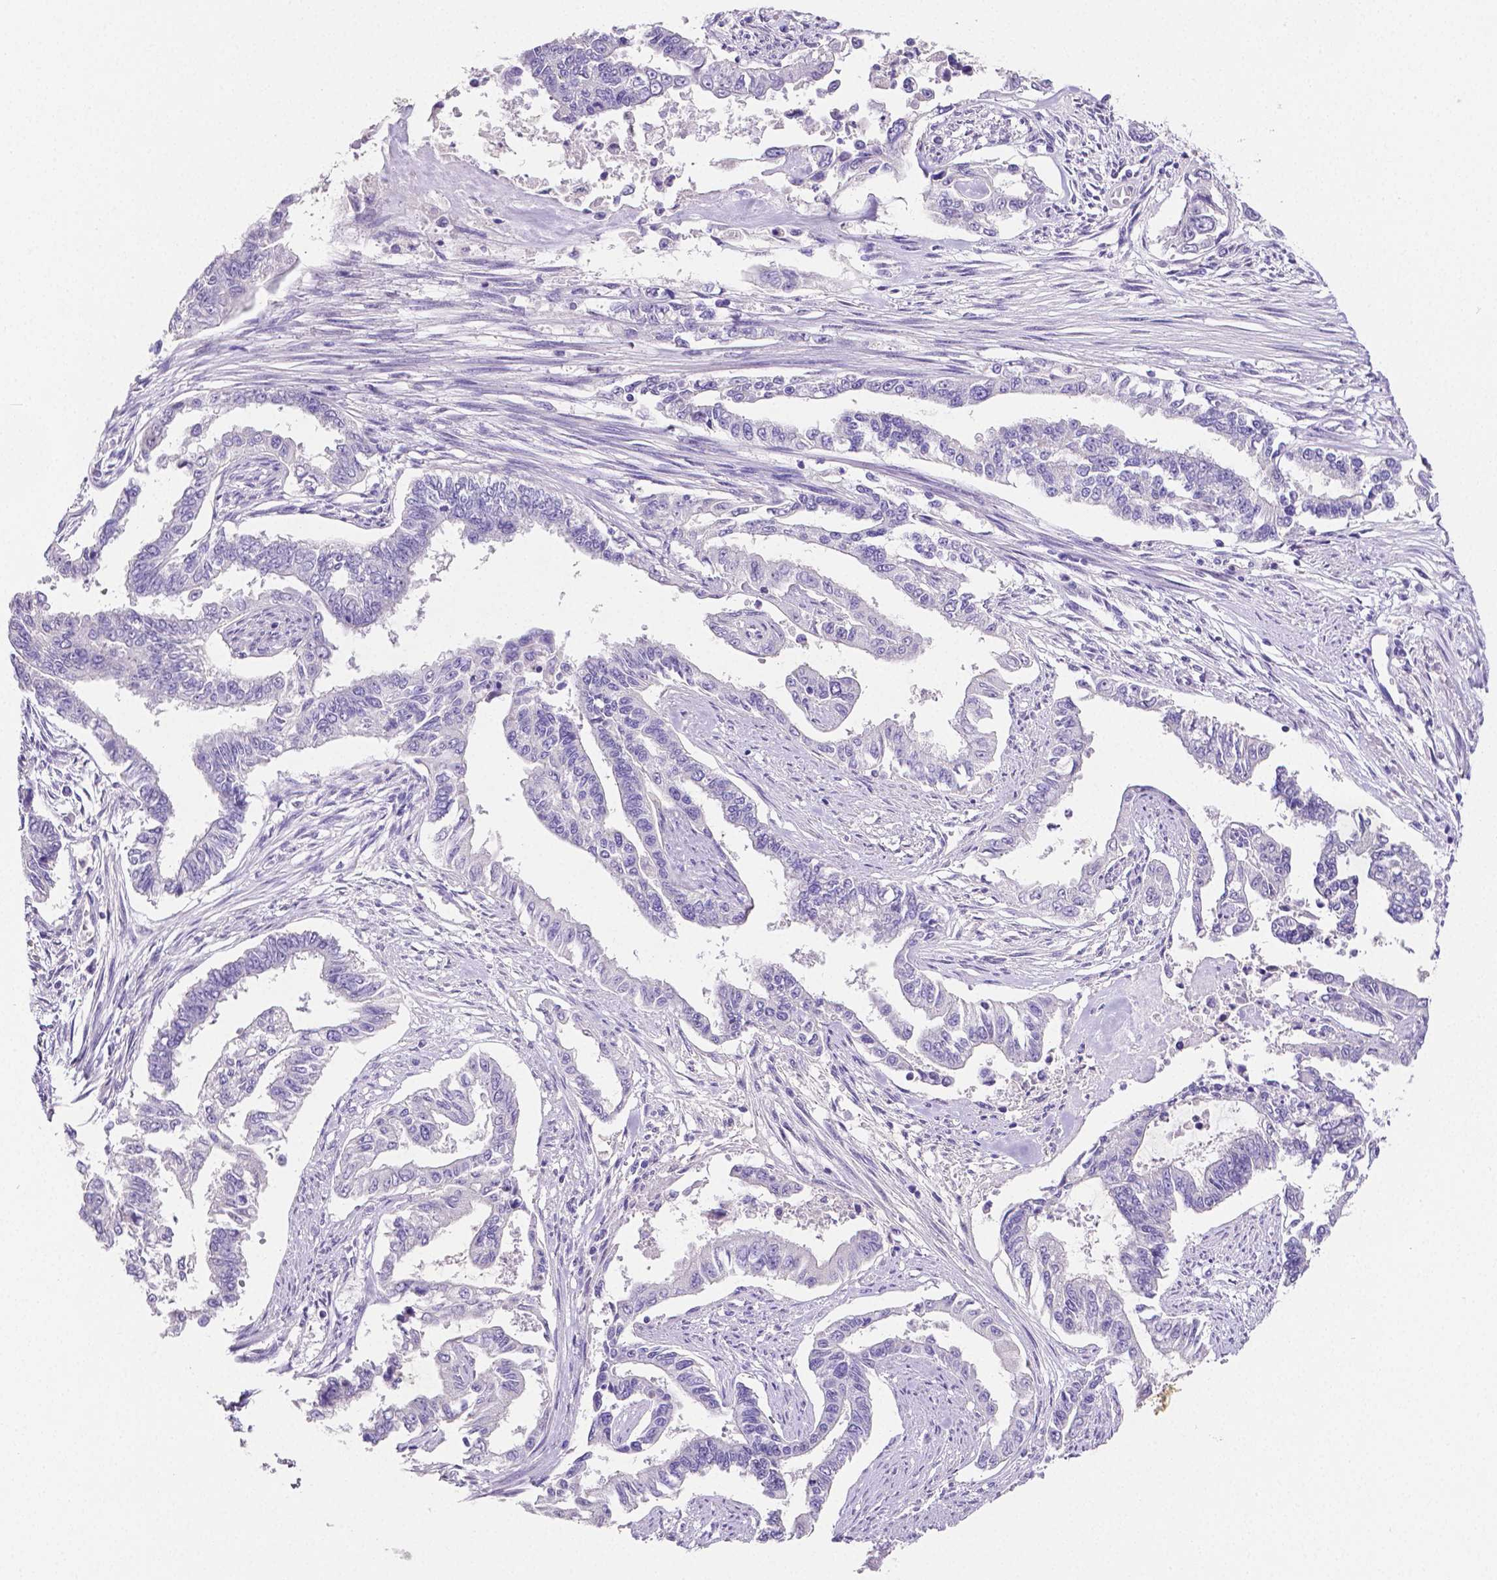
{"staining": {"intensity": "negative", "quantity": "none", "location": "none"}, "tissue": "endometrial cancer", "cell_type": "Tumor cells", "image_type": "cancer", "snomed": [{"axis": "morphology", "description": "Adenocarcinoma, NOS"}, {"axis": "topography", "description": "Uterus"}], "caption": "The IHC histopathology image has no significant staining in tumor cells of endometrial cancer (adenocarcinoma) tissue.", "gene": "SLC22A2", "patient": {"sex": "female", "age": 59}}